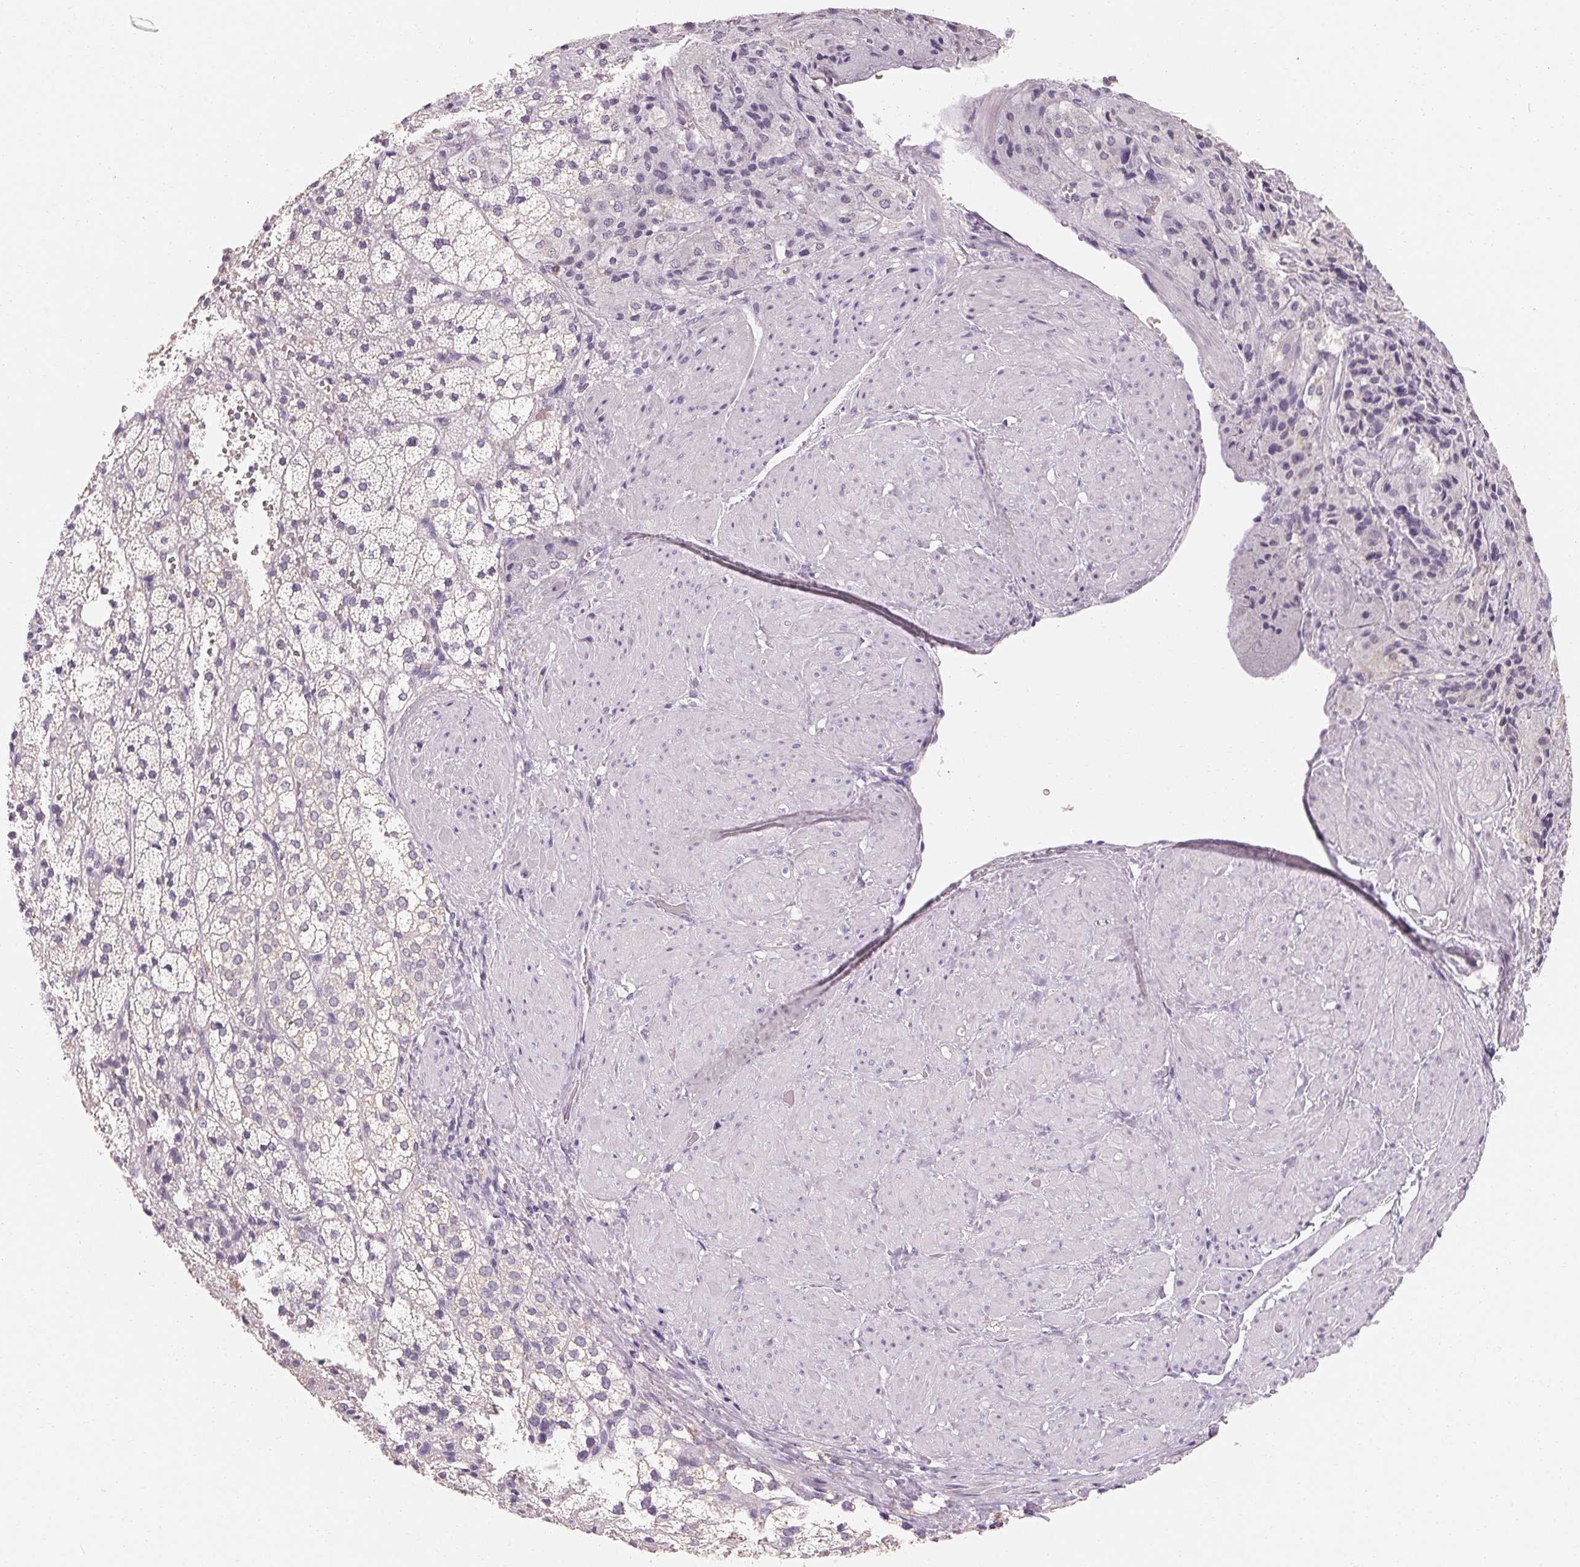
{"staining": {"intensity": "negative", "quantity": "none", "location": "none"}, "tissue": "adrenal gland", "cell_type": "Glandular cells", "image_type": "normal", "snomed": [{"axis": "morphology", "description": "Normal tissue, NOS"}, {"axis": "topography", "description": "Adrenal gland"}], "caption": "The micrograph demonstrates no significant expression in glandular cells of adrenal gland.", "gene": "MAP7D2", "patient": {"sex": "male", "age": 53}}